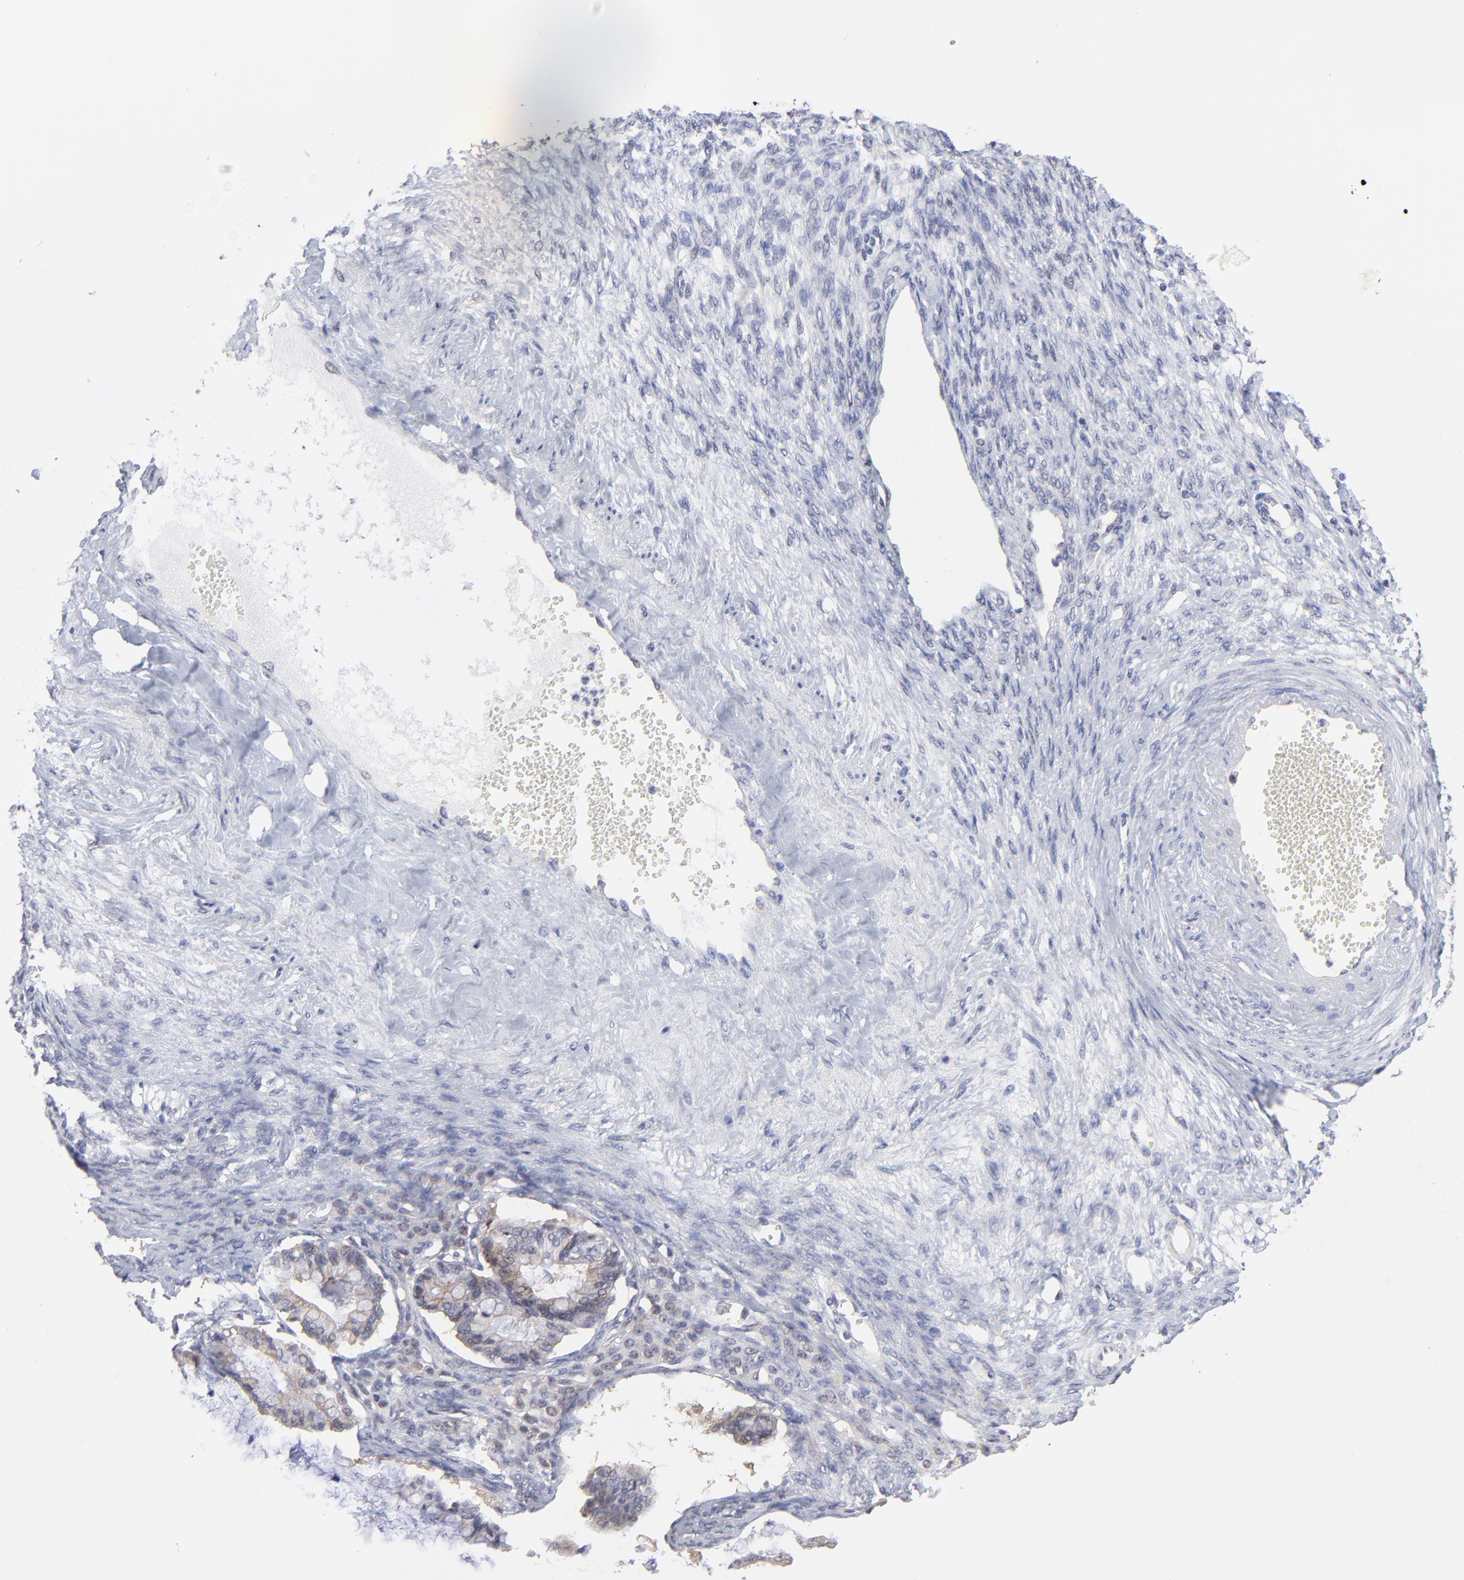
{"staining": {"intensity": "weak", "quantity": "<25%", "location": "cytoplasmic/membranous"}, "tissue": "ovarian cancer", "cell_type": "Tumor cells", "image_type": "cancer", "snomed": [{"axis": "morphology", "description": "Cystadenocarcinoma, mucinous, NOS"}, {"axis": "topography", "description": "Ovary"}], "caption": "IHC of mucinous cystadenocarcinoma (ovarian) demonstrates no positivity in tumor cells.", "gene": "GART", "patient": {"sex": "female", "age": 57}}